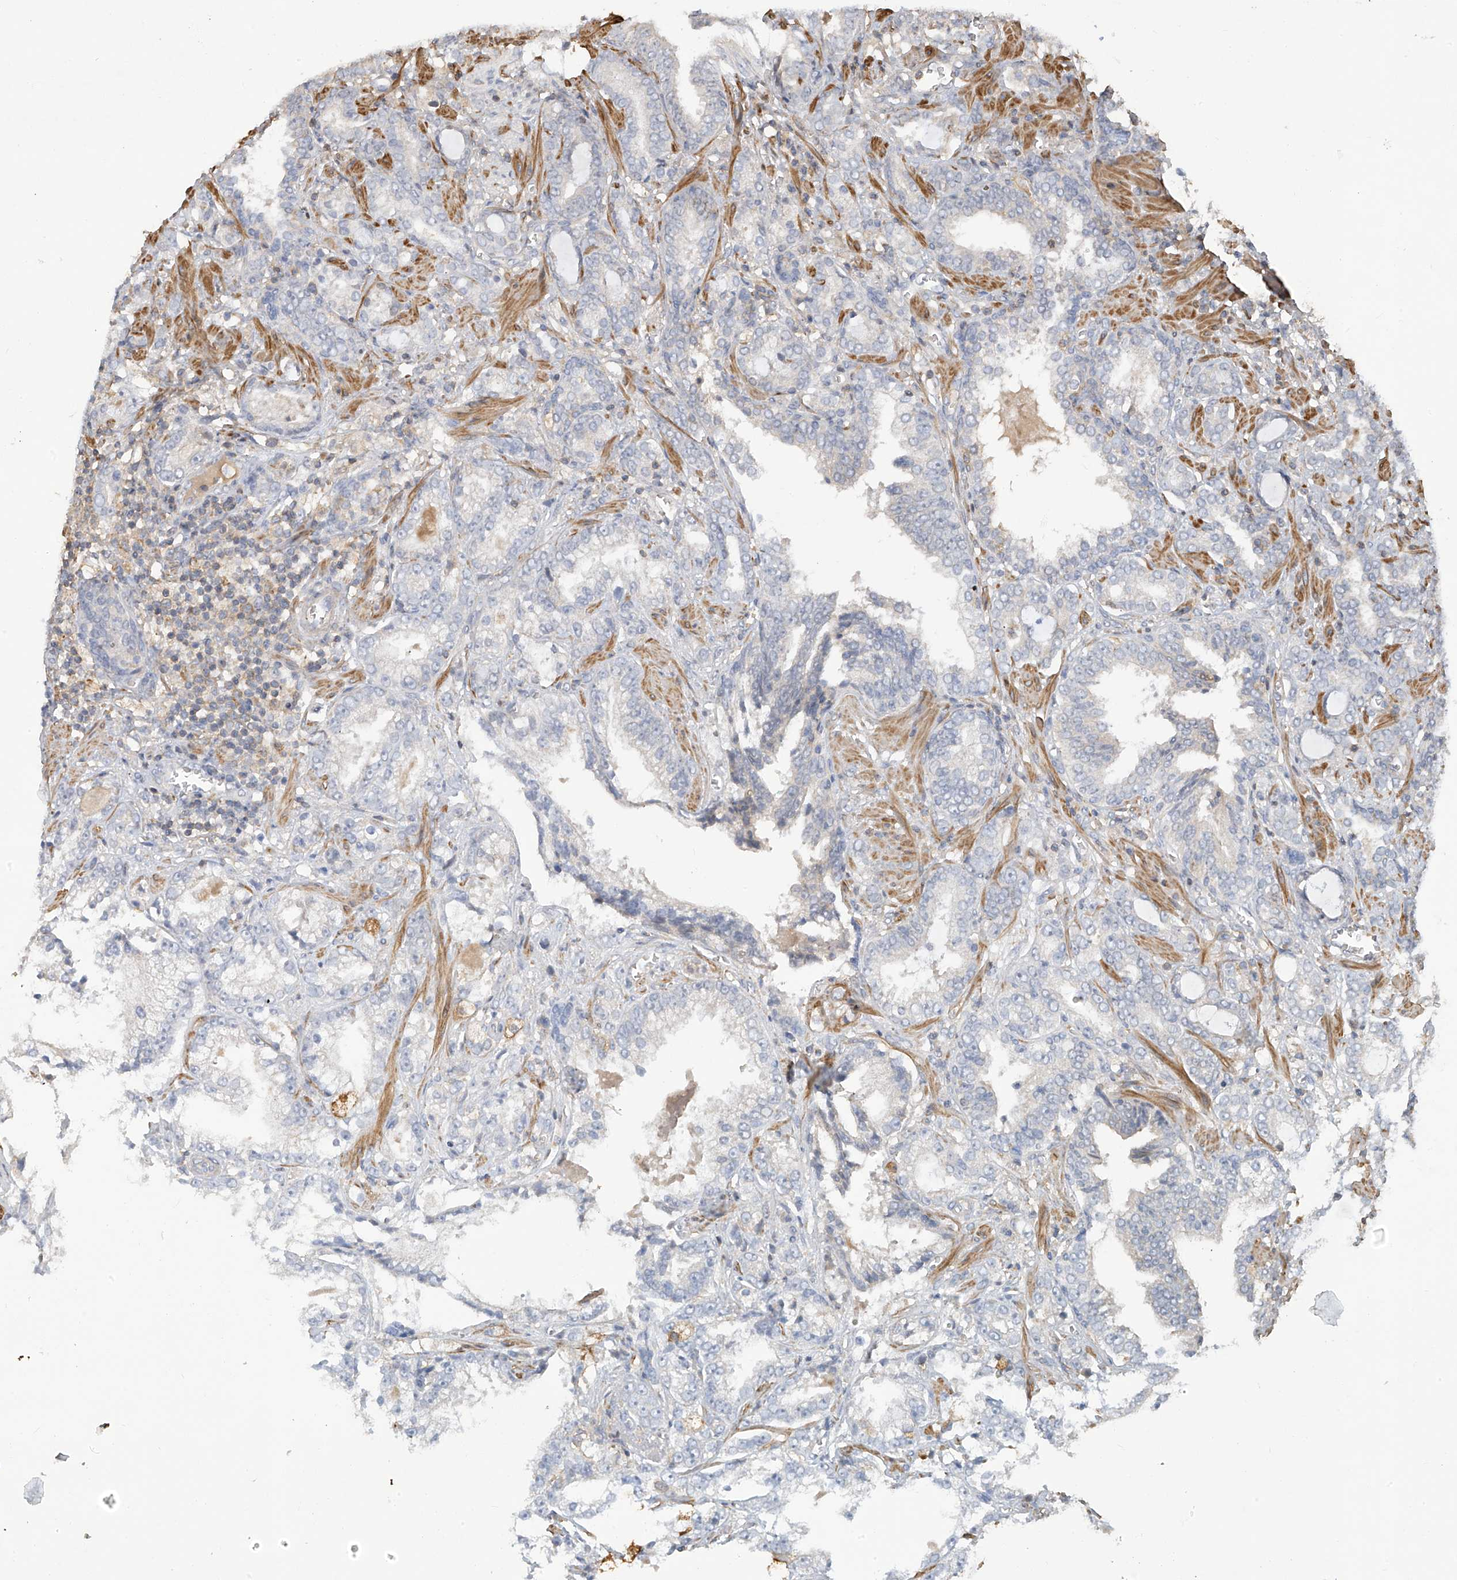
{"staining": {"intensity": "negative", "quantity": "none", "location": "none"}, "tissue": "prostate cancer", "cell_type": "Tumor cells", "image_type": "cancer", "snomed": [{"axis": "morphology", "description": "Adenocarcinoma, High grade"}, {"axis": "topography", "description": "Prostate and seminal vesicle, NOS"}], "caption": "The image displays no staining of tumor cells in prostate cancer (high-grade adenocarcinoma).", "gene": "SLFN14", "patient": {"sex": "male", "age": 67}}